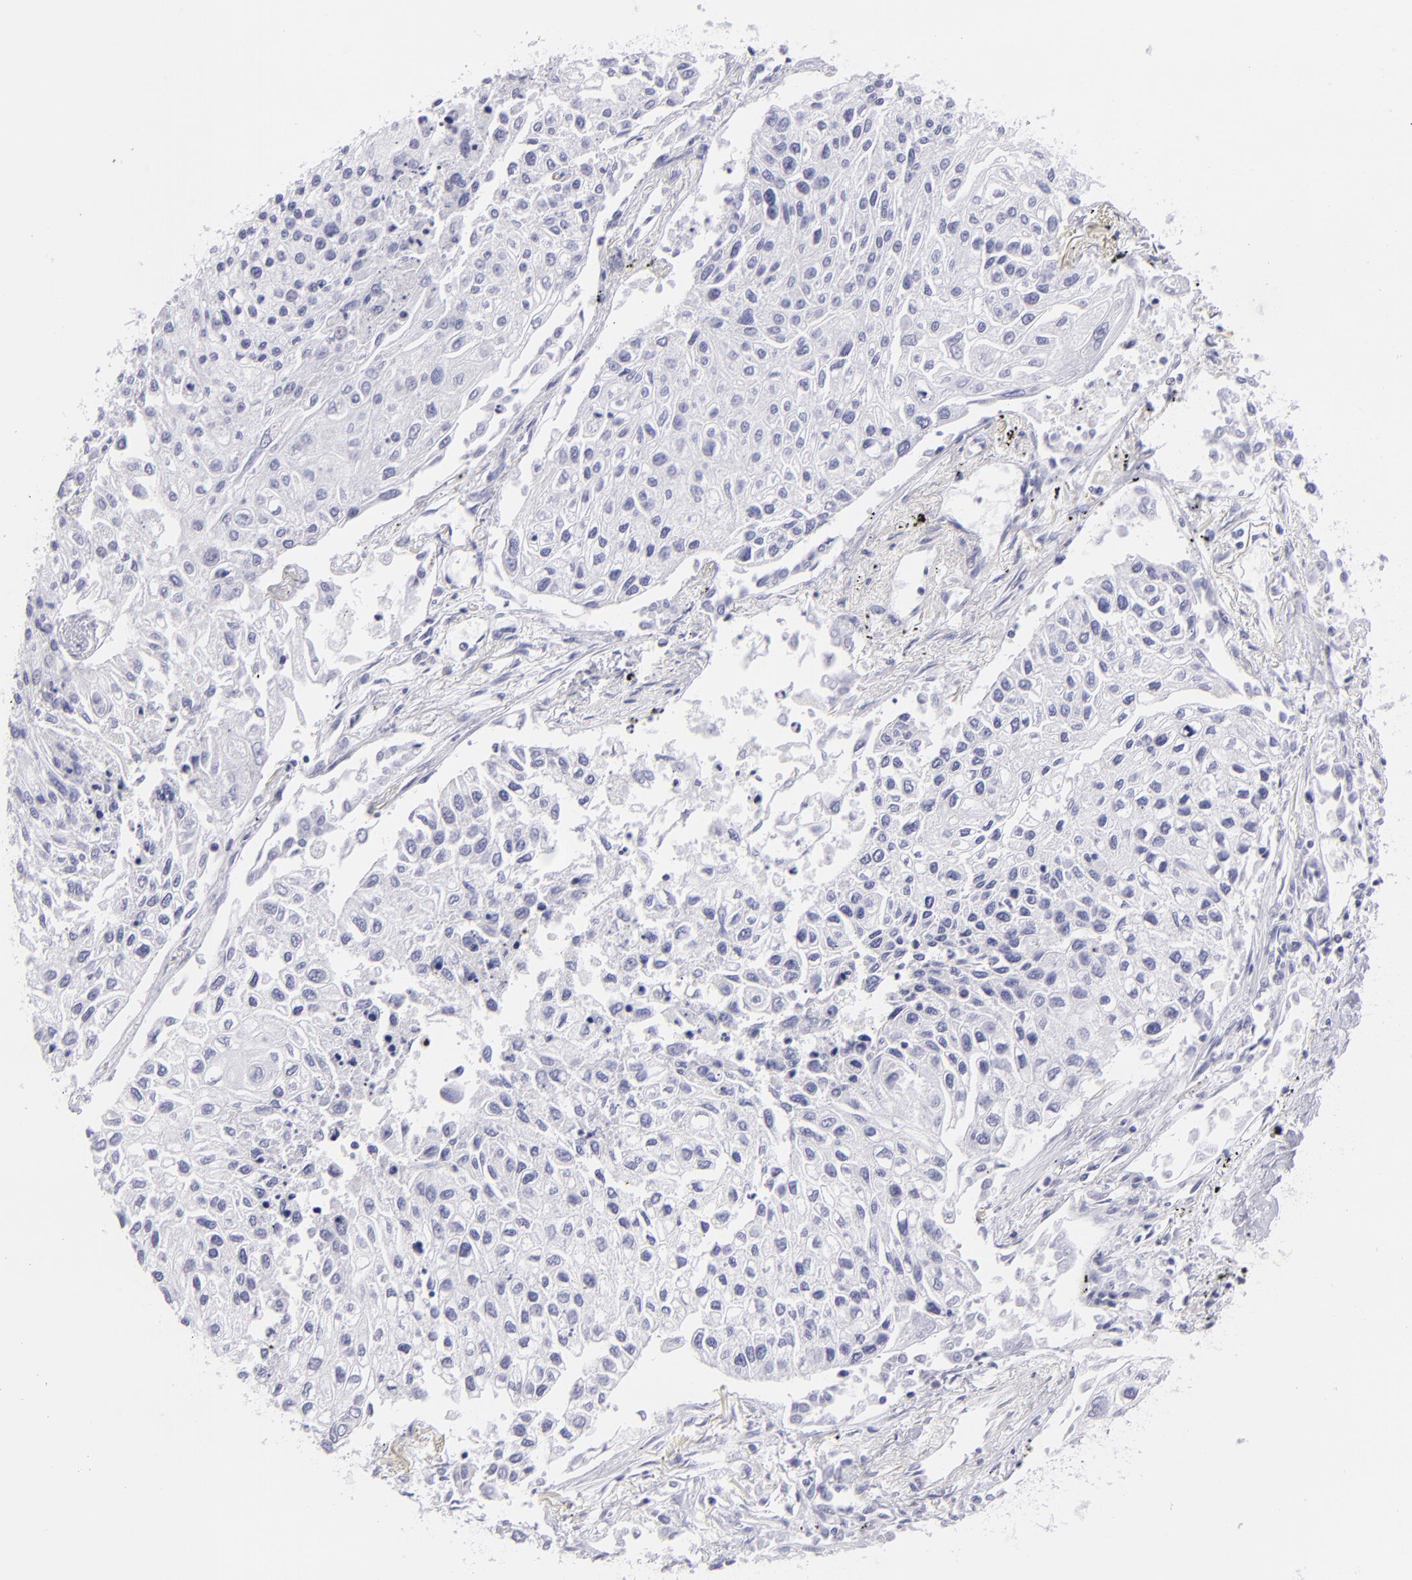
{"staining": {"intensity": "negative", "quantity": "none", "location": "none"}, "tissue": "lung cancer", "cell_type": "Tumor cells", "image_type": "cancer", "snomed": [{"axis": "morphology", "description": "Squamous cell carcinoma, NOS"}, {"axis": "topography", "description": "Lung"}], "caption": "Immunohistochemistry (IHC) of human lung cancer (squamous cell carcinoma) reveals no expression in tumor cells.", "gene": "PIP", "patient": {"sex": "male", "age": 75}}